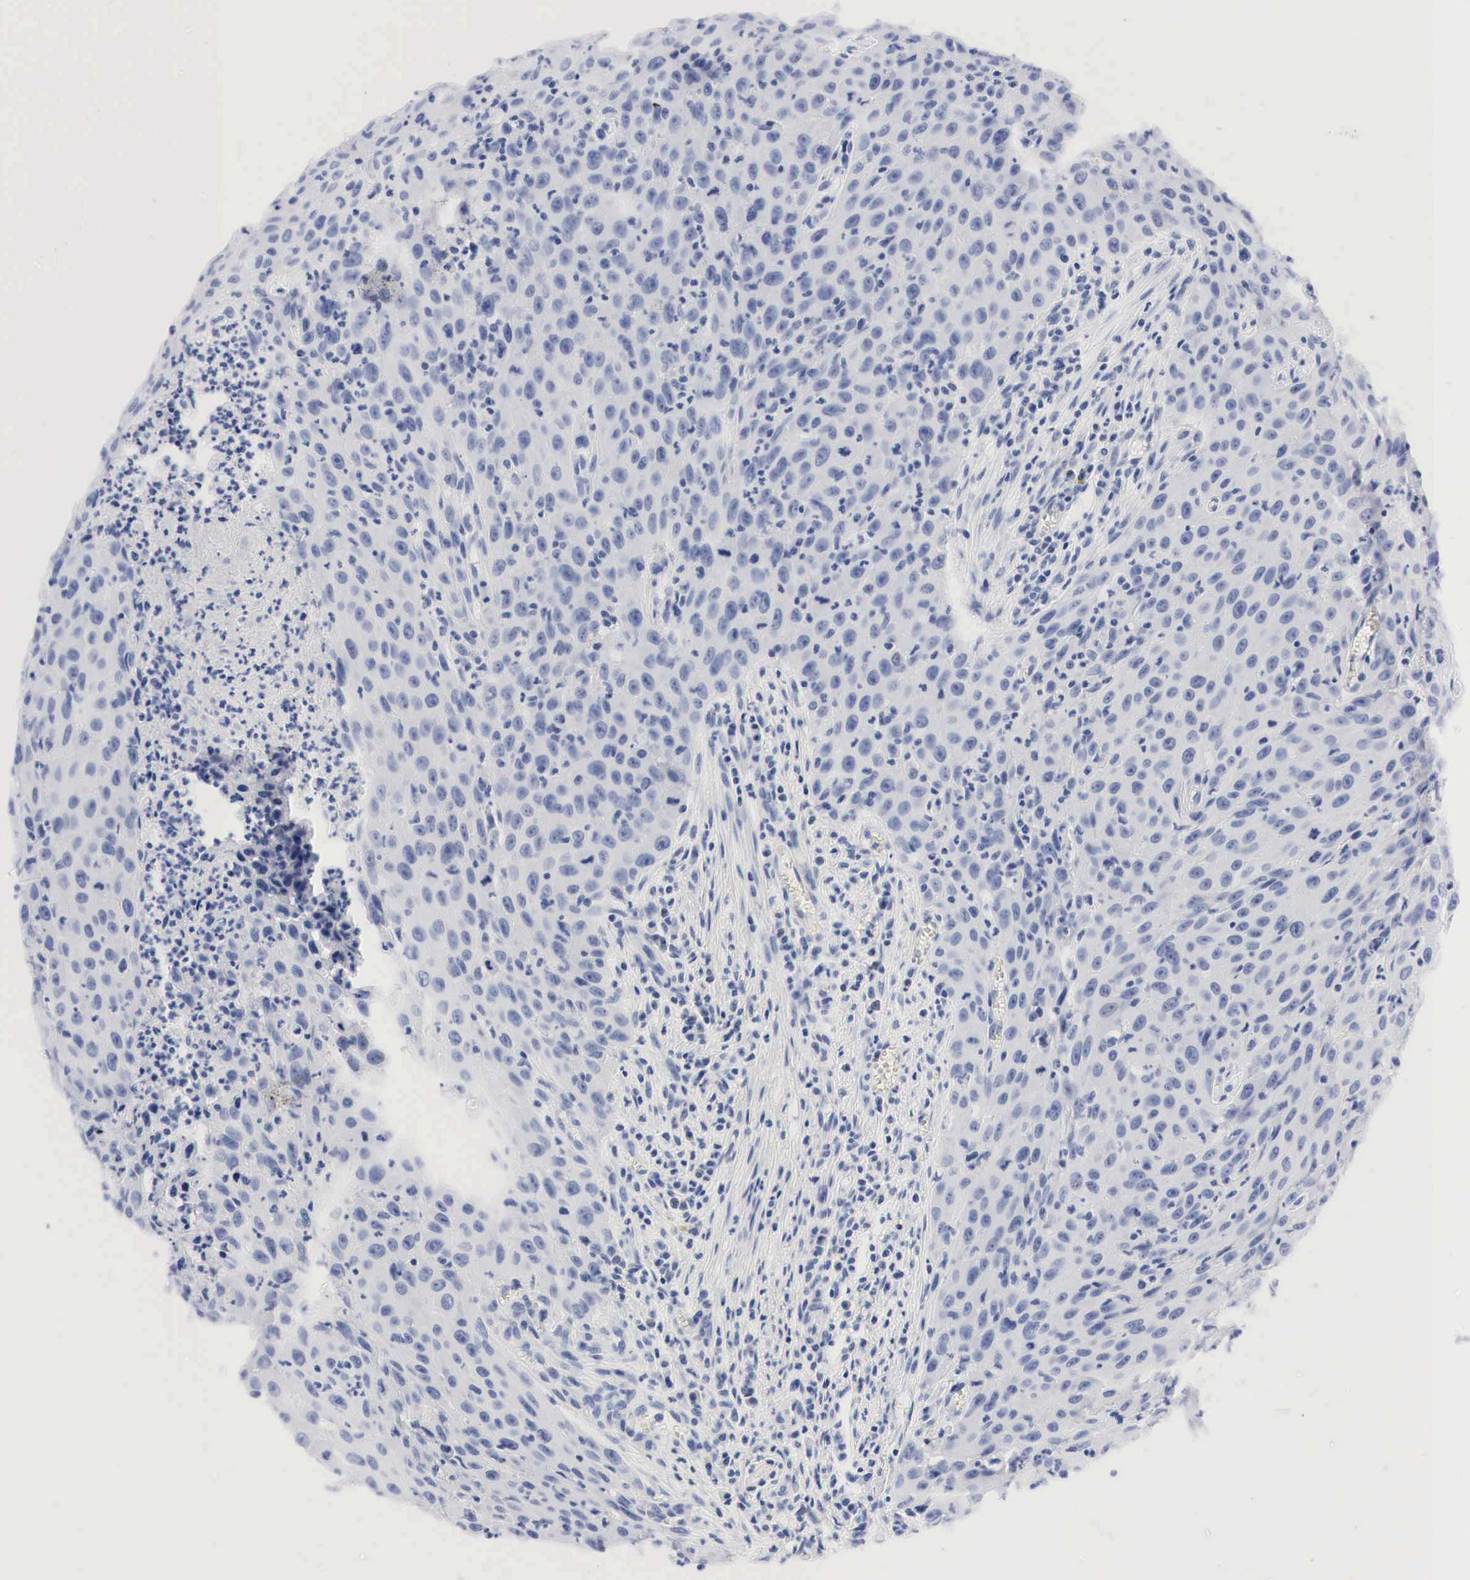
{"staining": {"intensity": "weak", "quantity": "<25%", "location": "nuclear"}, "tissue": "urothelial cancer", "cell_type": "Tumor cells", "image_type": "cancer", "snomed": [{"axis": "morphology", "description": "Urothelial carcinoma, High grade"}, {"axis": "topography", "description": "Urinary bladder"}], "caption": "Image shows no significant protein positivity in tumor cells of urothelial carcinoma (high-grade).", "gene": "NKX2-1", "patient": {"sex": "male", "age": 66}}